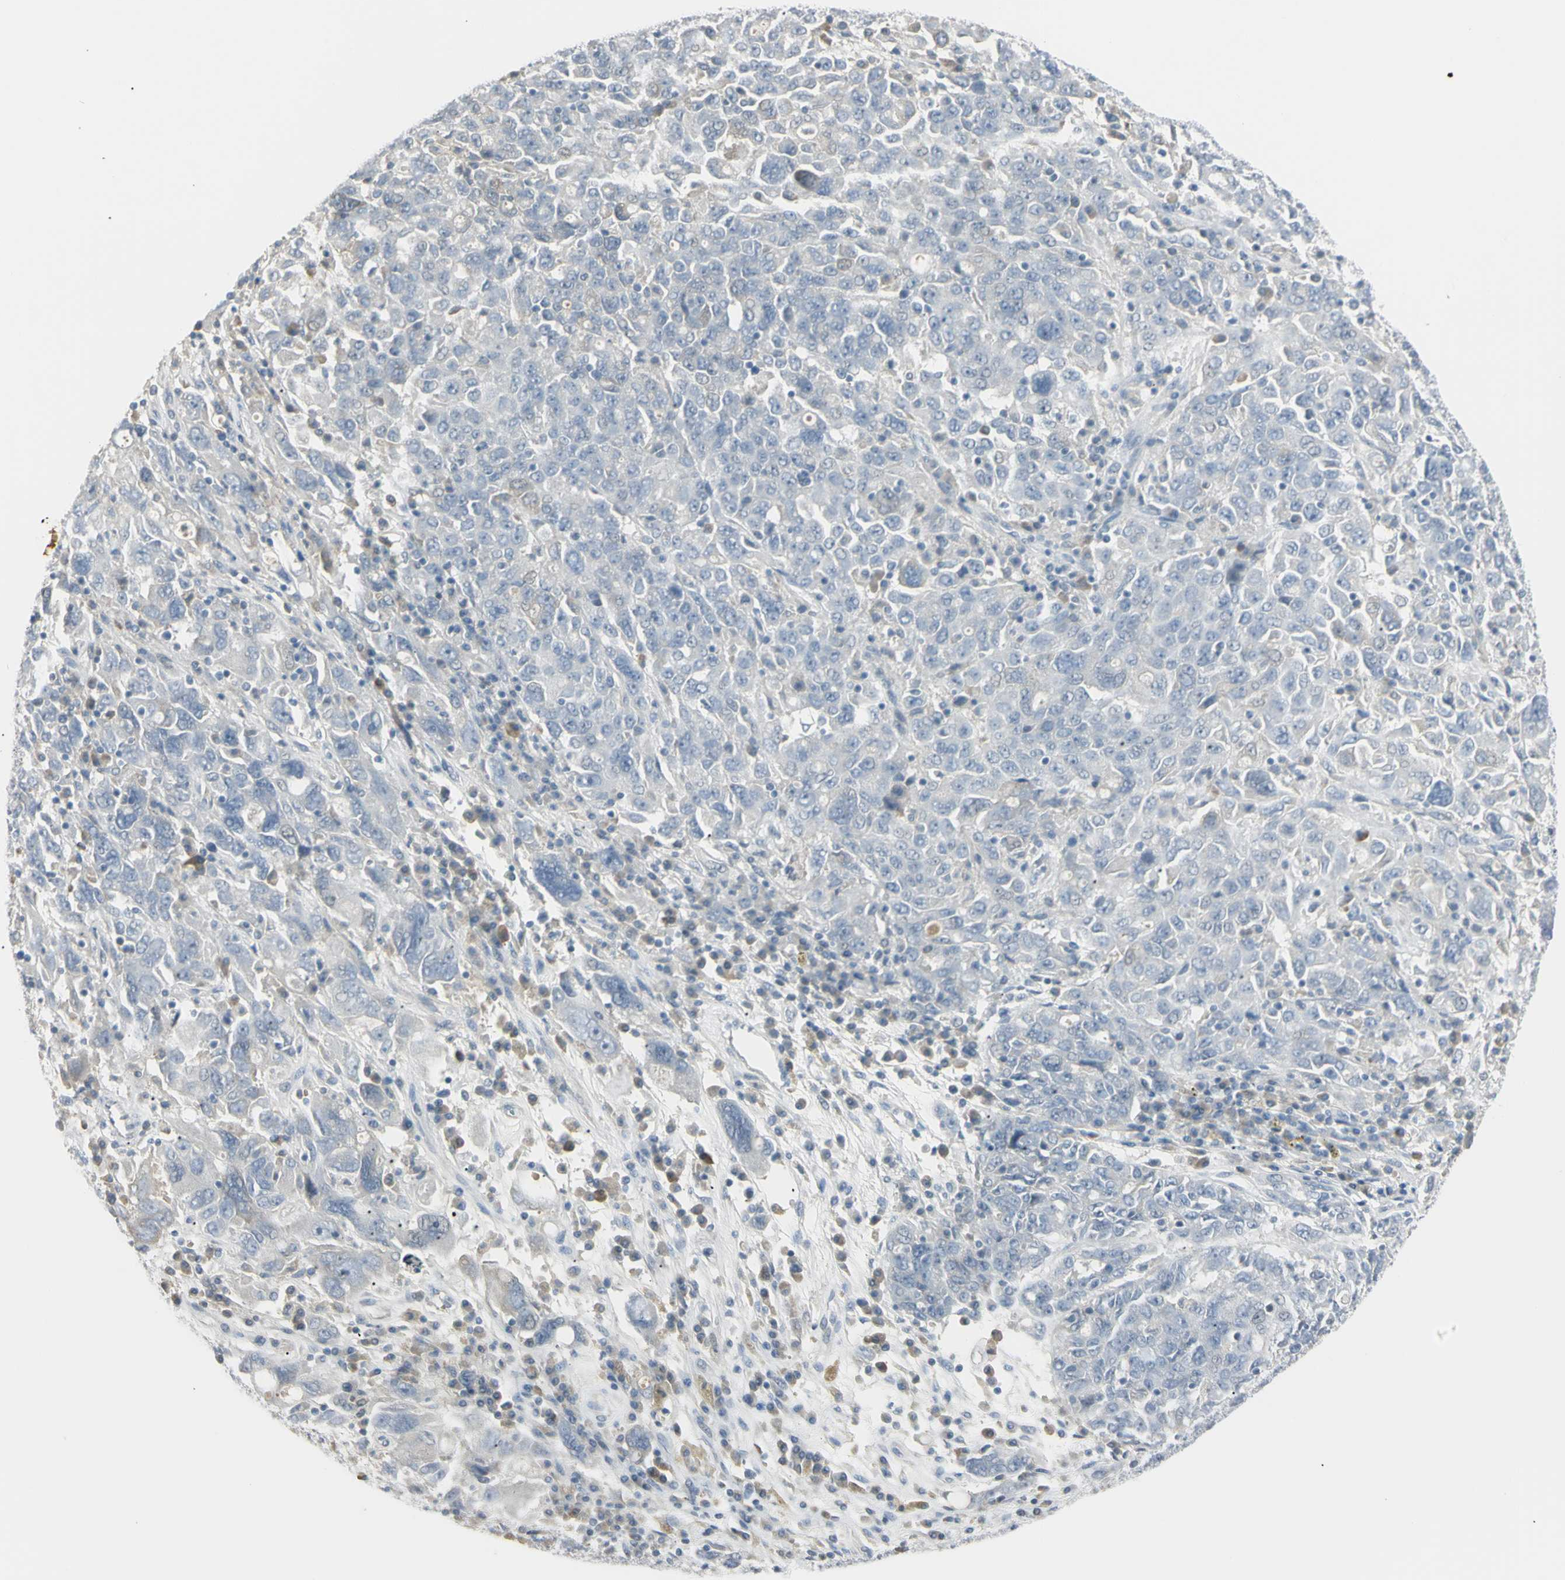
{"staining": {"intensity": "negative", "quantity": "none", "location": "none"}, "tissue": "ovarian cancer", "cell_type": "Tumor cells", "image_type": "cancer", "snomed": [{"axis": "morphology", "description": "Carcinoma, endometroid"}, {"axis": "topography", "description": "Ovary"}], "caption": "A high-resolution photomicrograph shows IHC staining of endometroid carcinoma (ovarian), which reveals no significant positivity in tumor cells.", "gene": "PIP", "patient": {"sex": "female", "age": 62}}